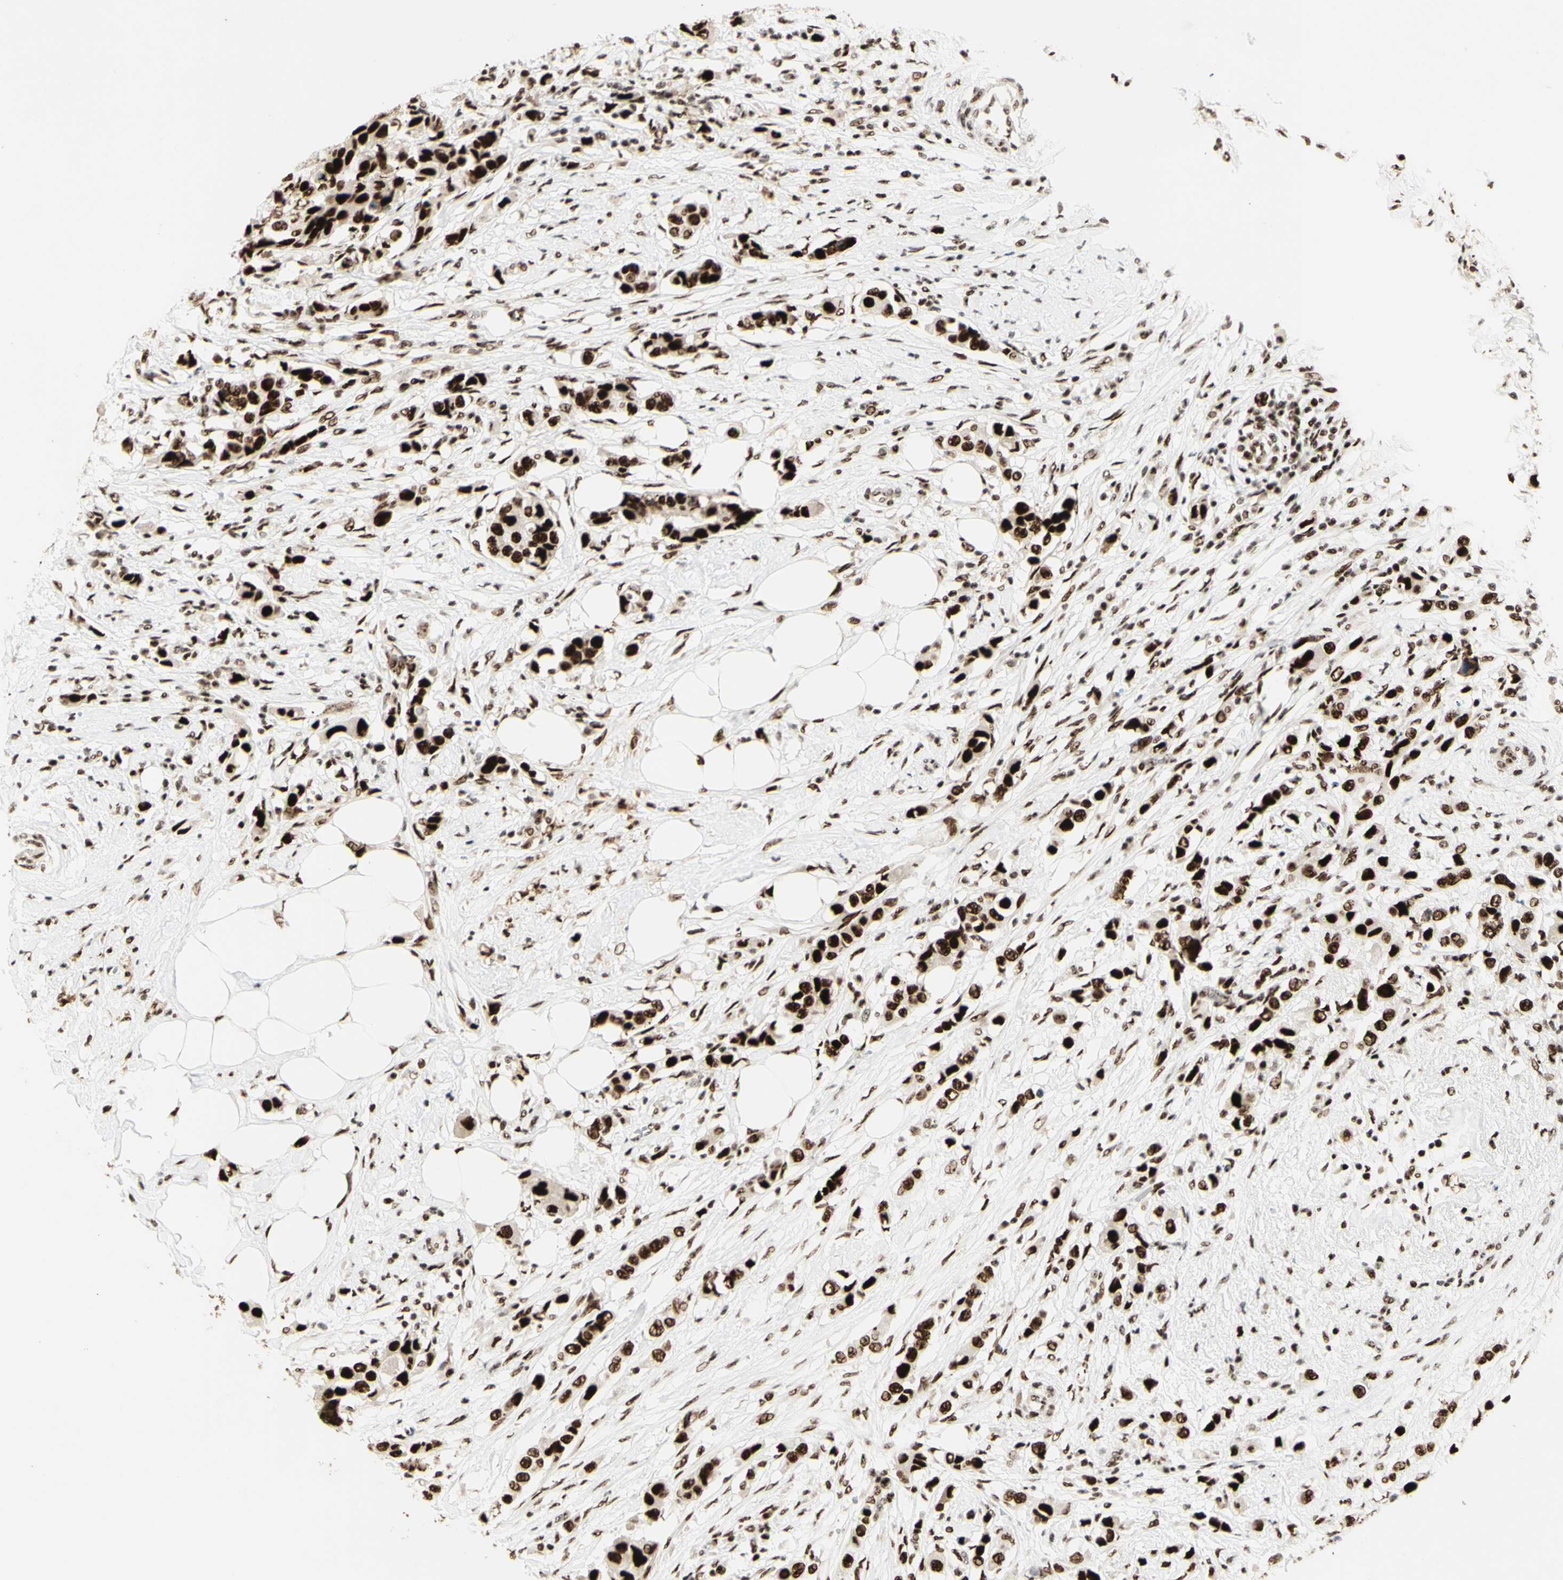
{"staining": {"intensity": "strong", "quantity": ">75%", "location": "nuclear"}, "tissue": "breast cancer", "cell_type": "Tumor cells", "image_type": "cancer", "snomed": [{"axis": "morphology", "description": "Normal tissue, NOS"}, {"axis": "morphology", "description": "Duct carcinoma"}, {"axis": "topography", "description": "Breast"}], "caption": "Breast cancer stained for a protein (brown) shows strong nuclear positive staining in approximately >75% of tumor cells.", "gene": "DHX9", "patient": {"sex": "female", "age": 50}}